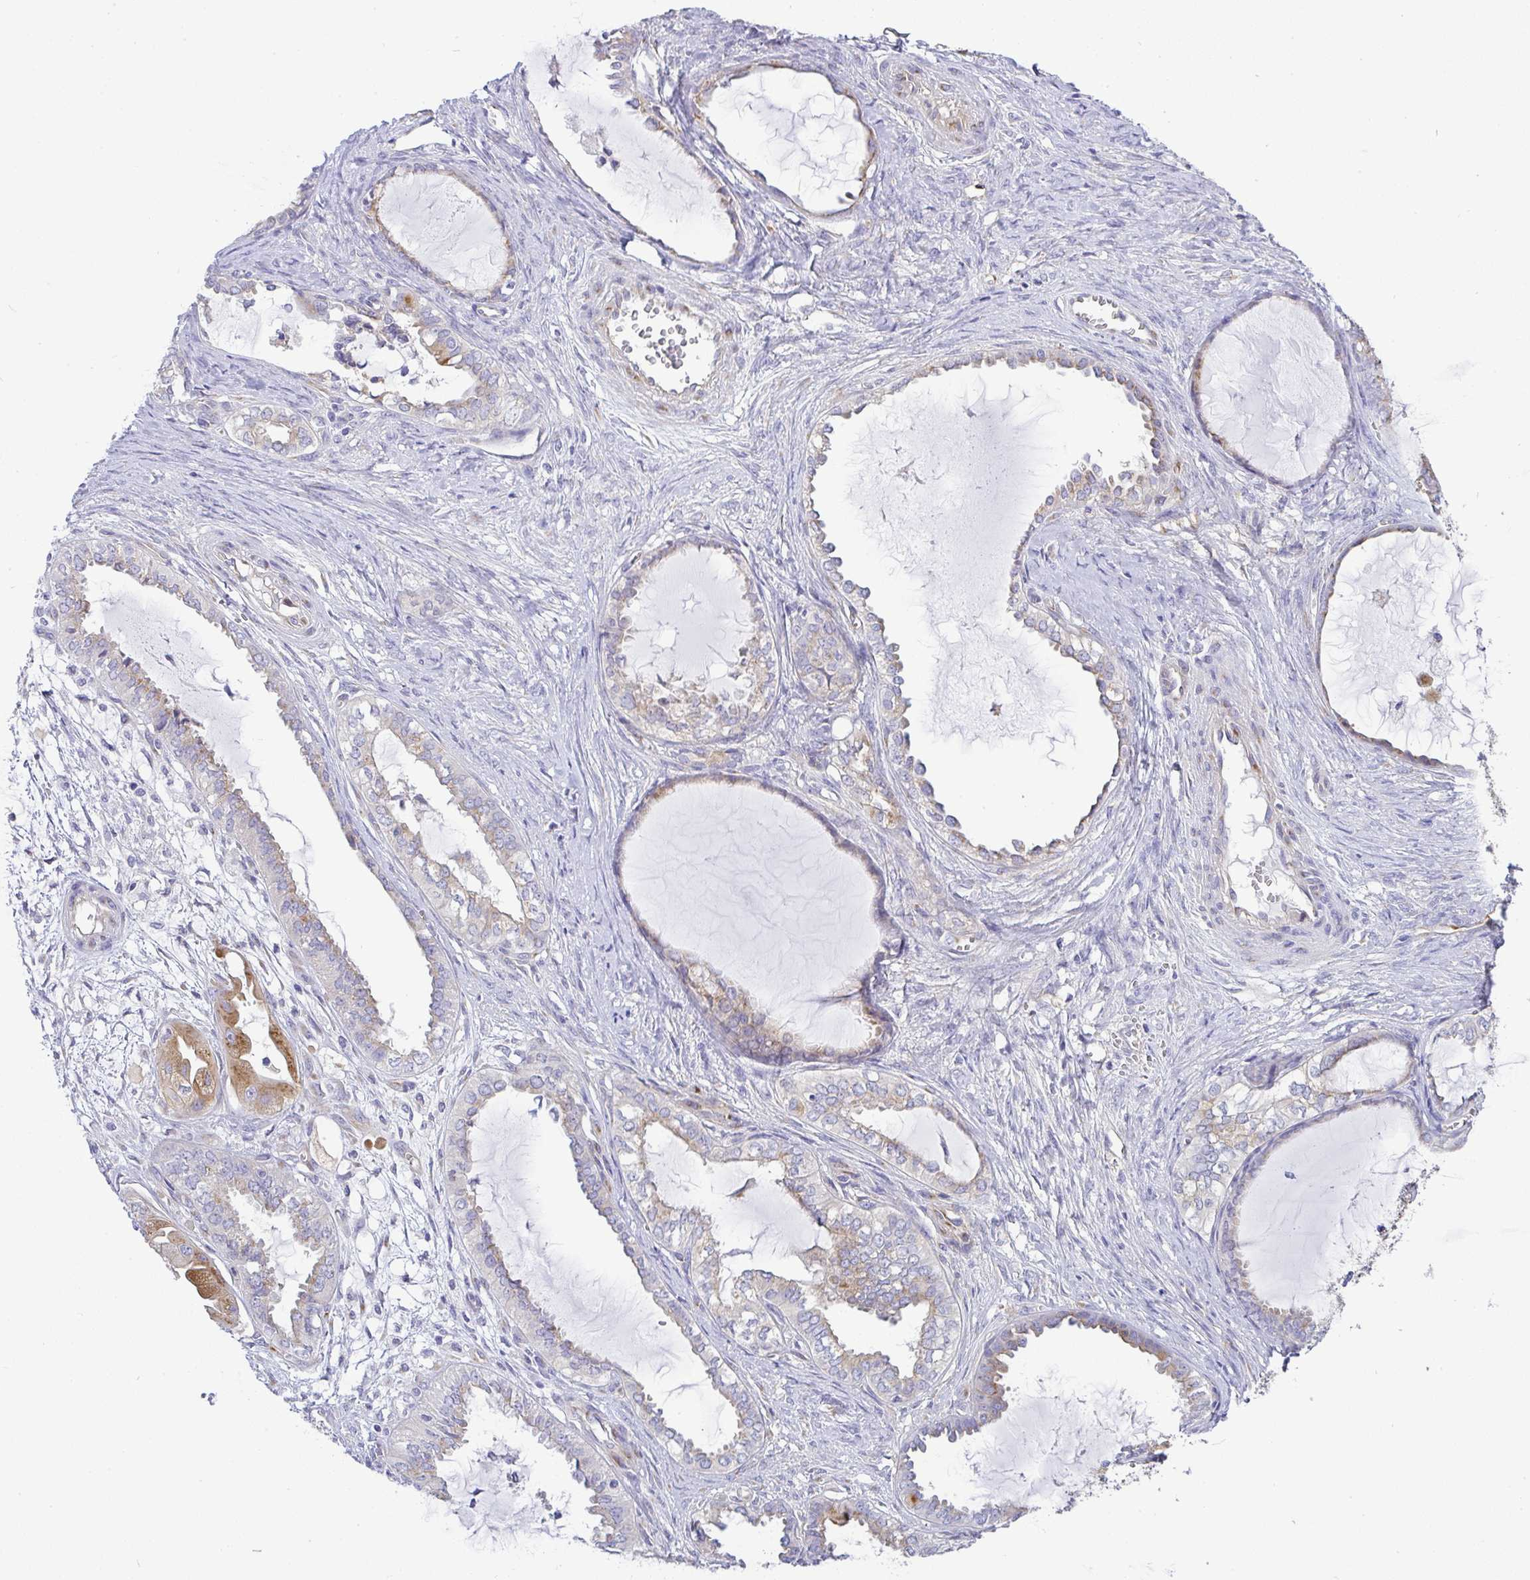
{"staining": {"intensity": "moderate", "quantity": "<25%", "location": "cytoplasmic/membranous"}, "tissue": "ovarian cancer", "cell_type": "Tumor cells", "image_type": "cancer", "snomed": [{"axis": "morphology", "description": "Carcinoma, NOS"}, {"axis": "morphology", "description": "Carcinoma, endometroid"}, {"axis": "topography", "description": "Ovary"}], "caption": "Endometroid carcinoma (ovarian) stained for a protein (brown) displays moderate cytoplasmic/membranous positive staining in approximately <25% of tumor cells.", "gene": "FAM177A1", "patient": {"sex": "female", "age": 50}}